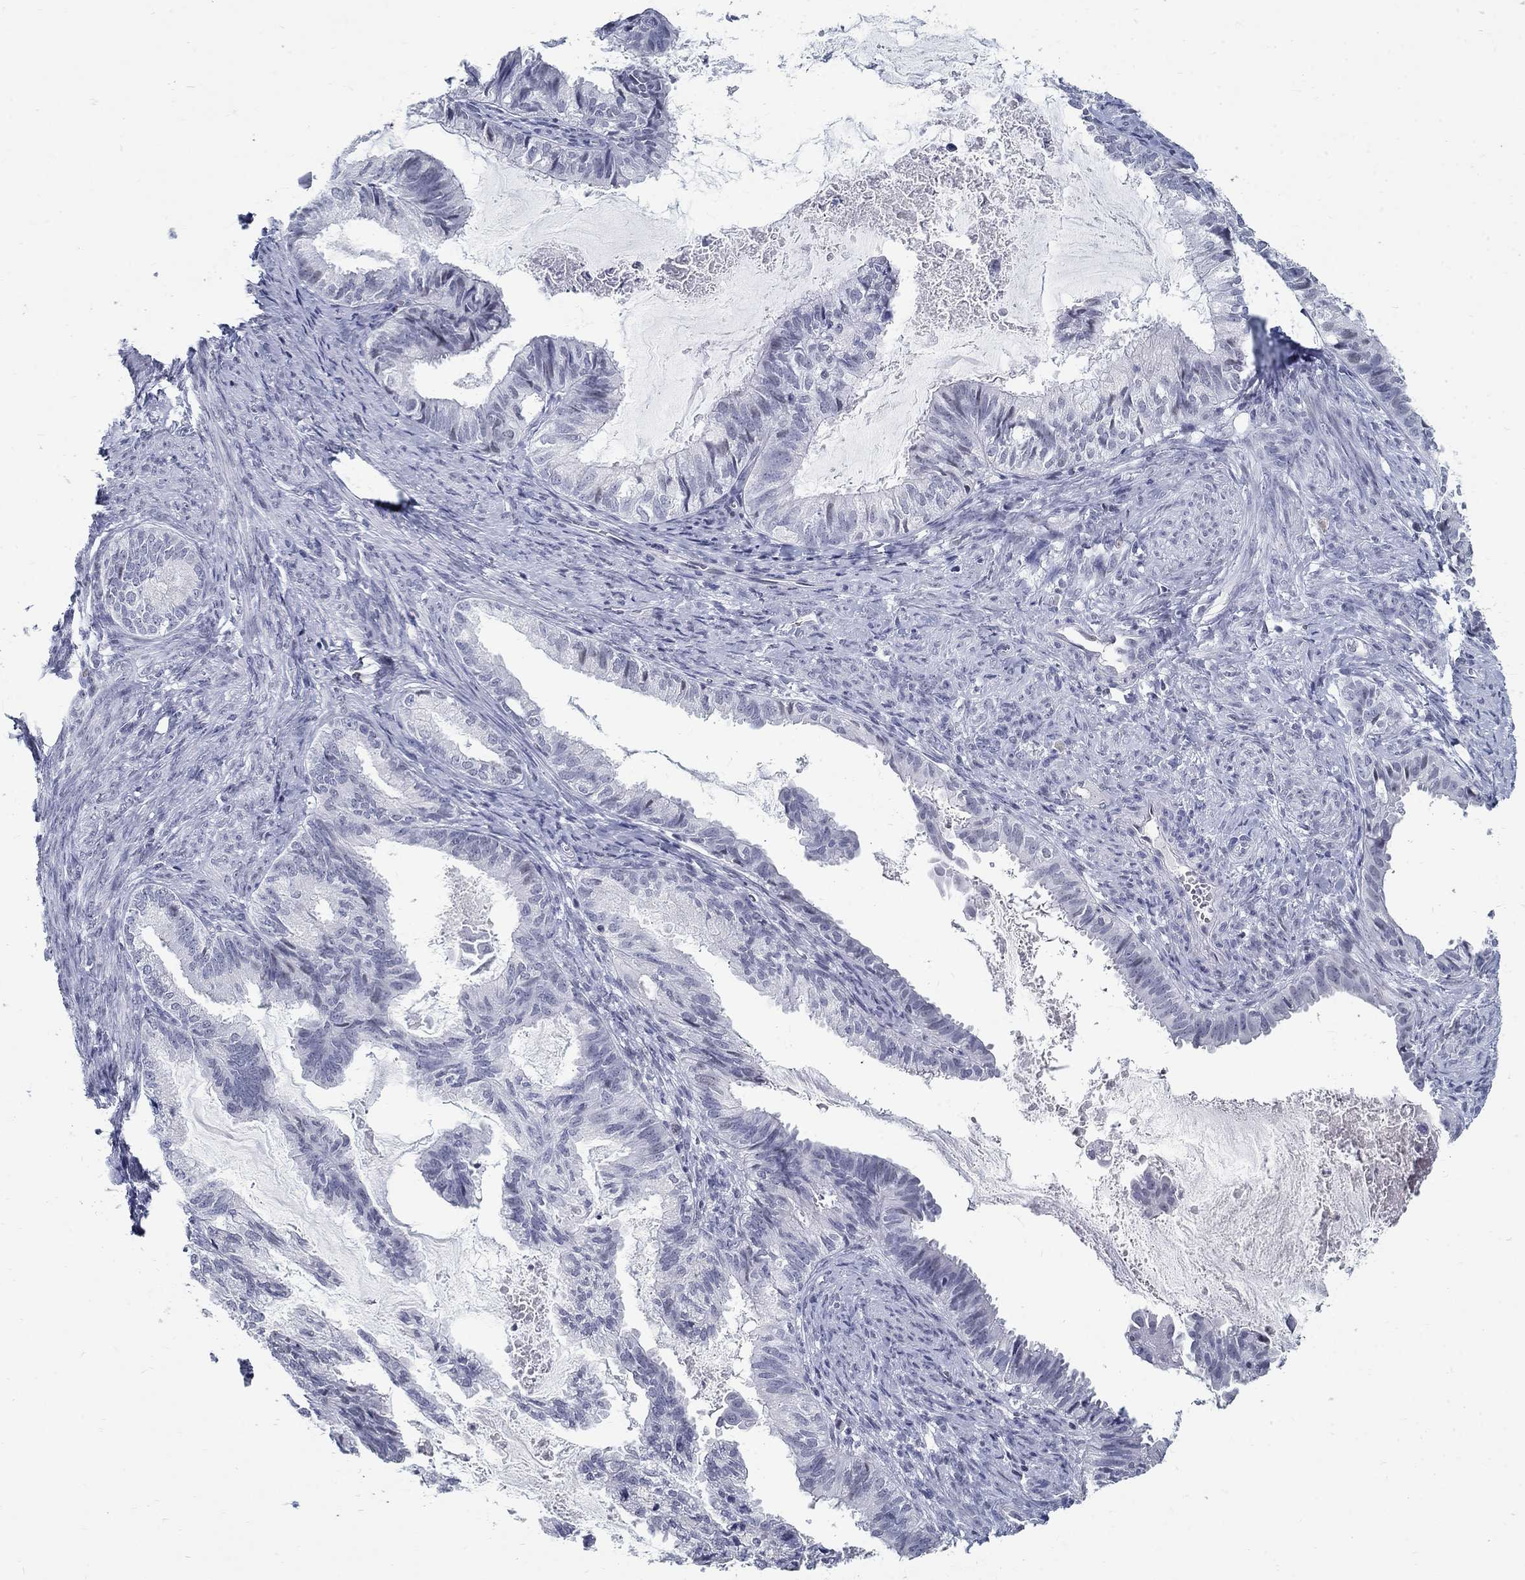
{"staining": {"intensity": "negative", "quantity": "none", "location": "none"}, "tissue": "endometrial cancer", "cell_type": "Tumor cells", "image_type": "cancer", "snomed": [{"axis": "morphology", "description": "Adenocarcinoma, NOS"}, {"axis": "topography", "description": "Endometrium"}], "caption": "An image of adenocarcinoma (endometrial) stained for a protein shows no brown staining in tumor cells.", "gene": "BHLHE22", "patient": {"sex": "female", "age": 86}}